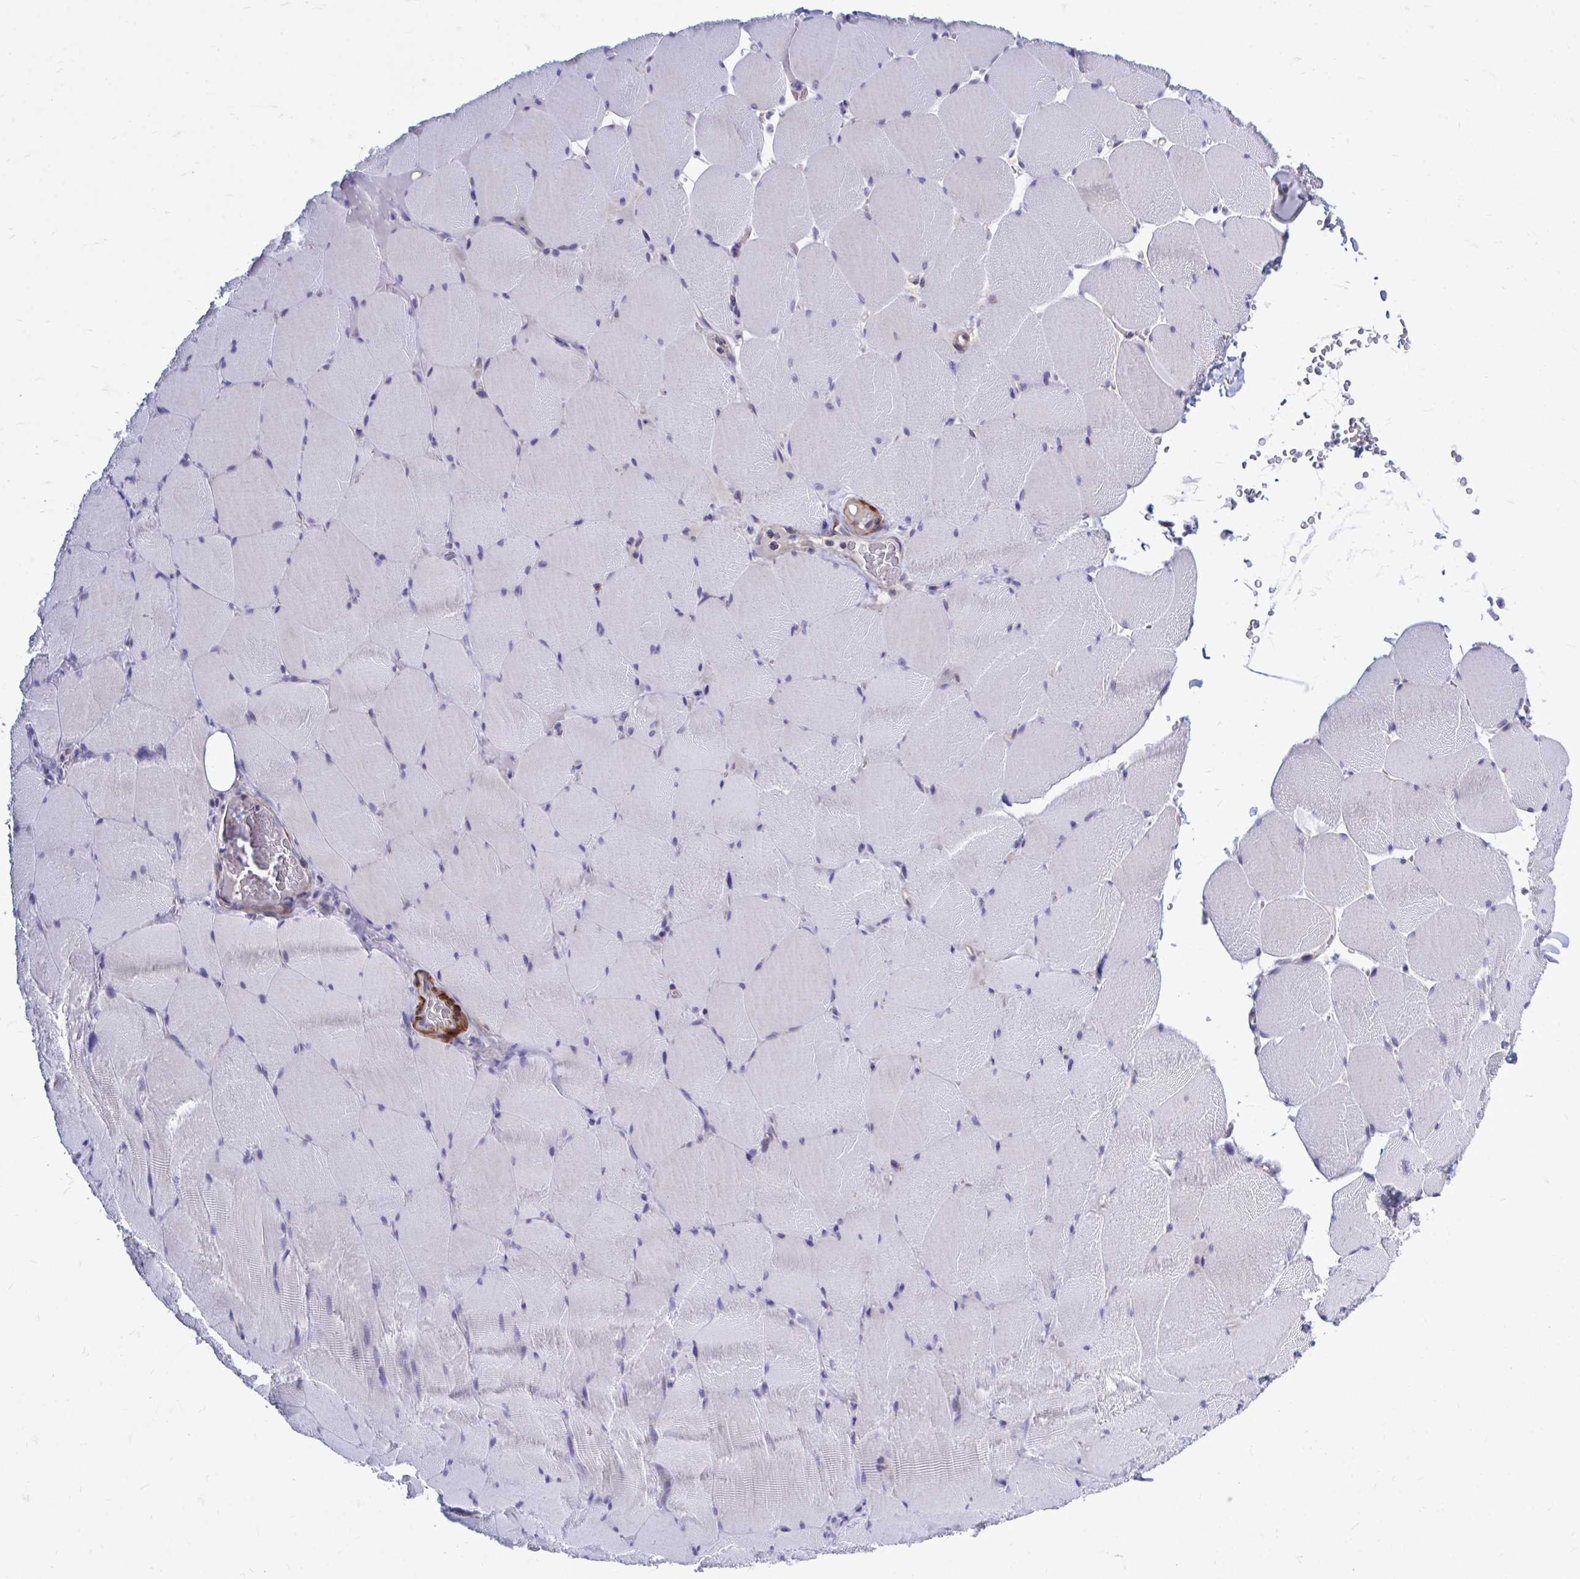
{"staining": {"intensity": "negative", "quantity": "none", "location": "none"}, "tissue": "skeletal muscle", "cell_type": "Myocytes", "image_type": "normal", "snomed": [{"axis": "morphology", "description": "Normal tissue, NOS"}, {"axis": "topography", "description": "Skeletal muscle"}, {"axis": "topography", "description": "Head-Neck"}], "caption": "This is a micrograph of immunohistochemistry (IHC) staining of unremarkable skeletal muscle, which shows no expression in myocytes.", "gene": "ZBTB25", "patient": {"sex": "male", "age": 66}}